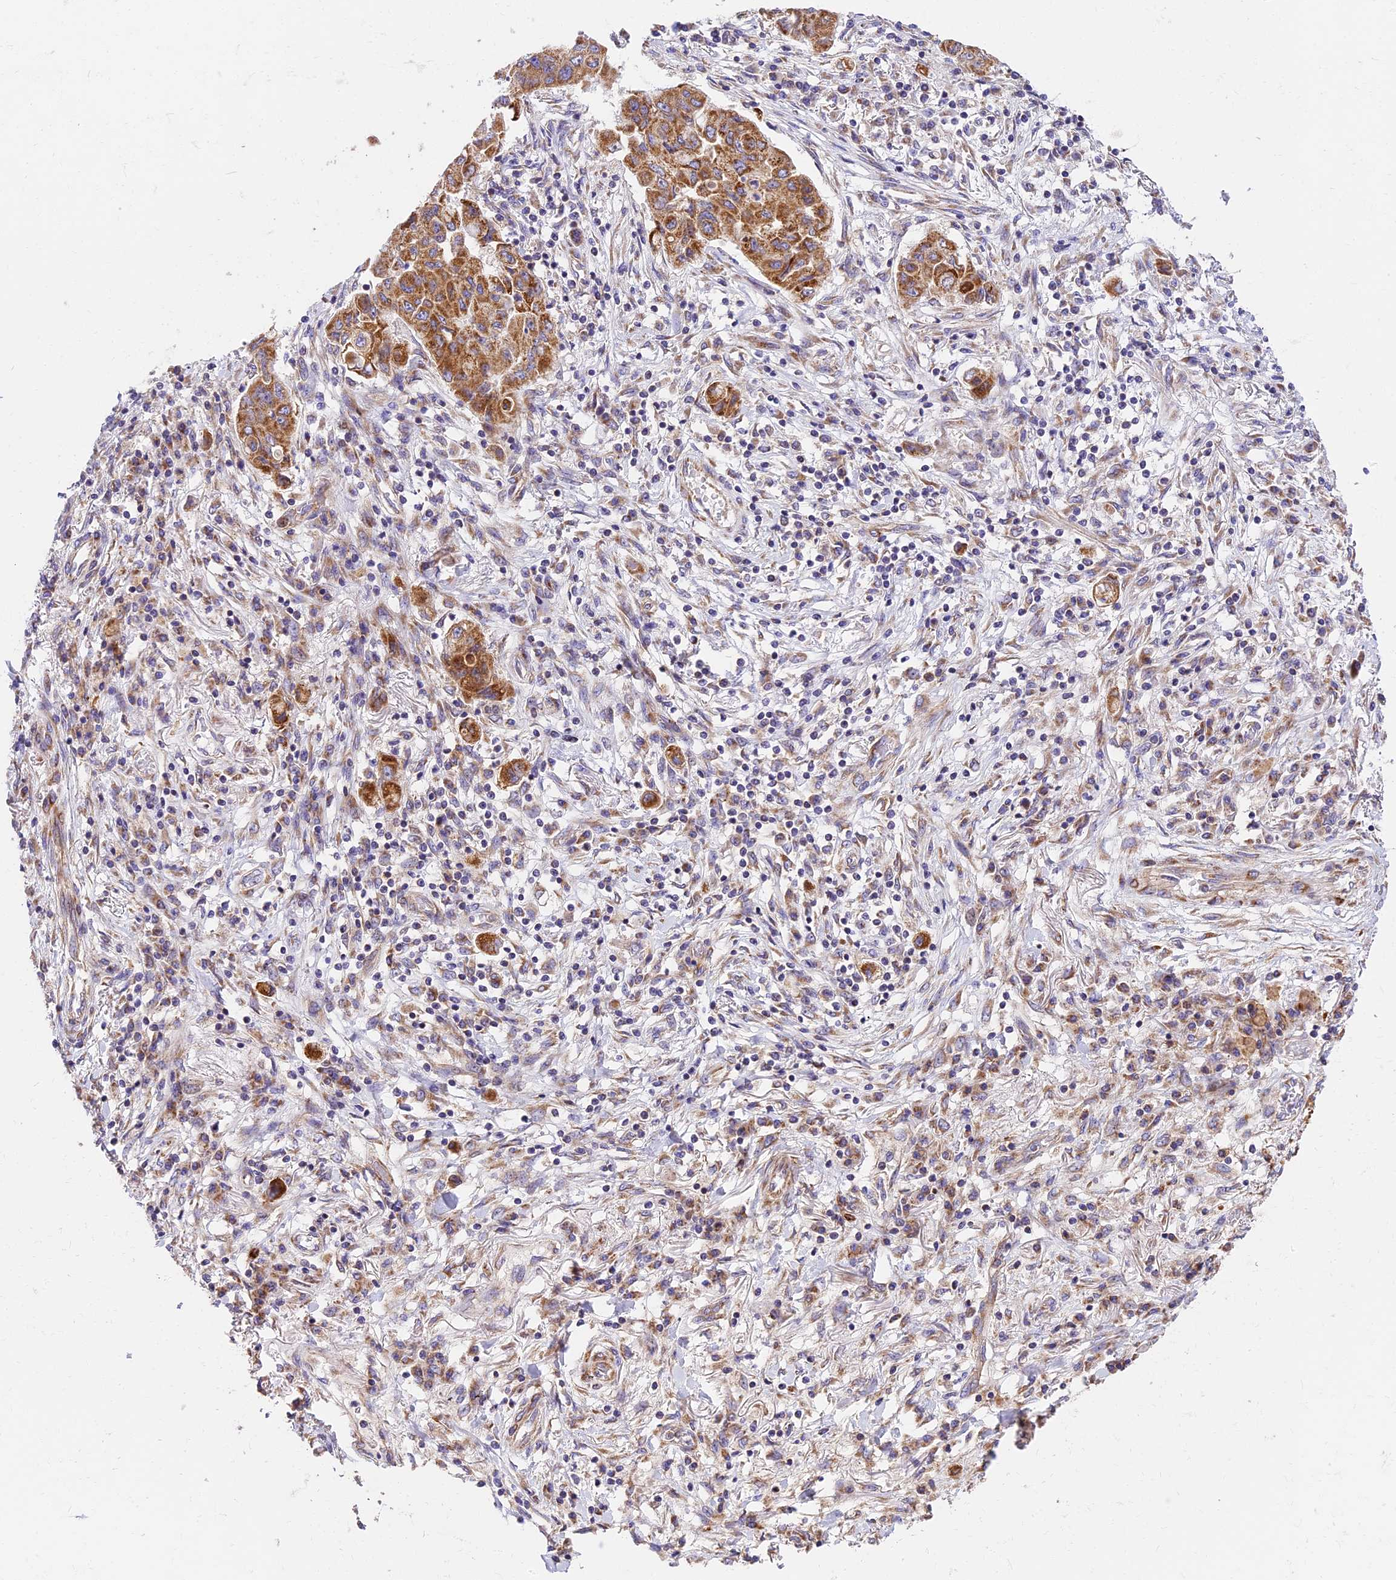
{"staining": {"intensity": "moderate", "quantity": ">75%", "location": "cytoplasmic/membranous"}, "tissue": "lung cancer", "cell_type": "Tumor cells", "image_type": "cancer", "snomed": [{"axis": "morphology", "description": "Squamous cell carcinoma, NOS"}, {"axis": "topography", "description": "Lung"}], "caption": "DAB immunohistochemical staining of lung cancer (squamous cell carcinoma) shows moderate cytoplasmic/membranous protein staining in about >75% of tumor cells.", "gene": "MRAS", "patient": {"sex": "male", "age": 74}}